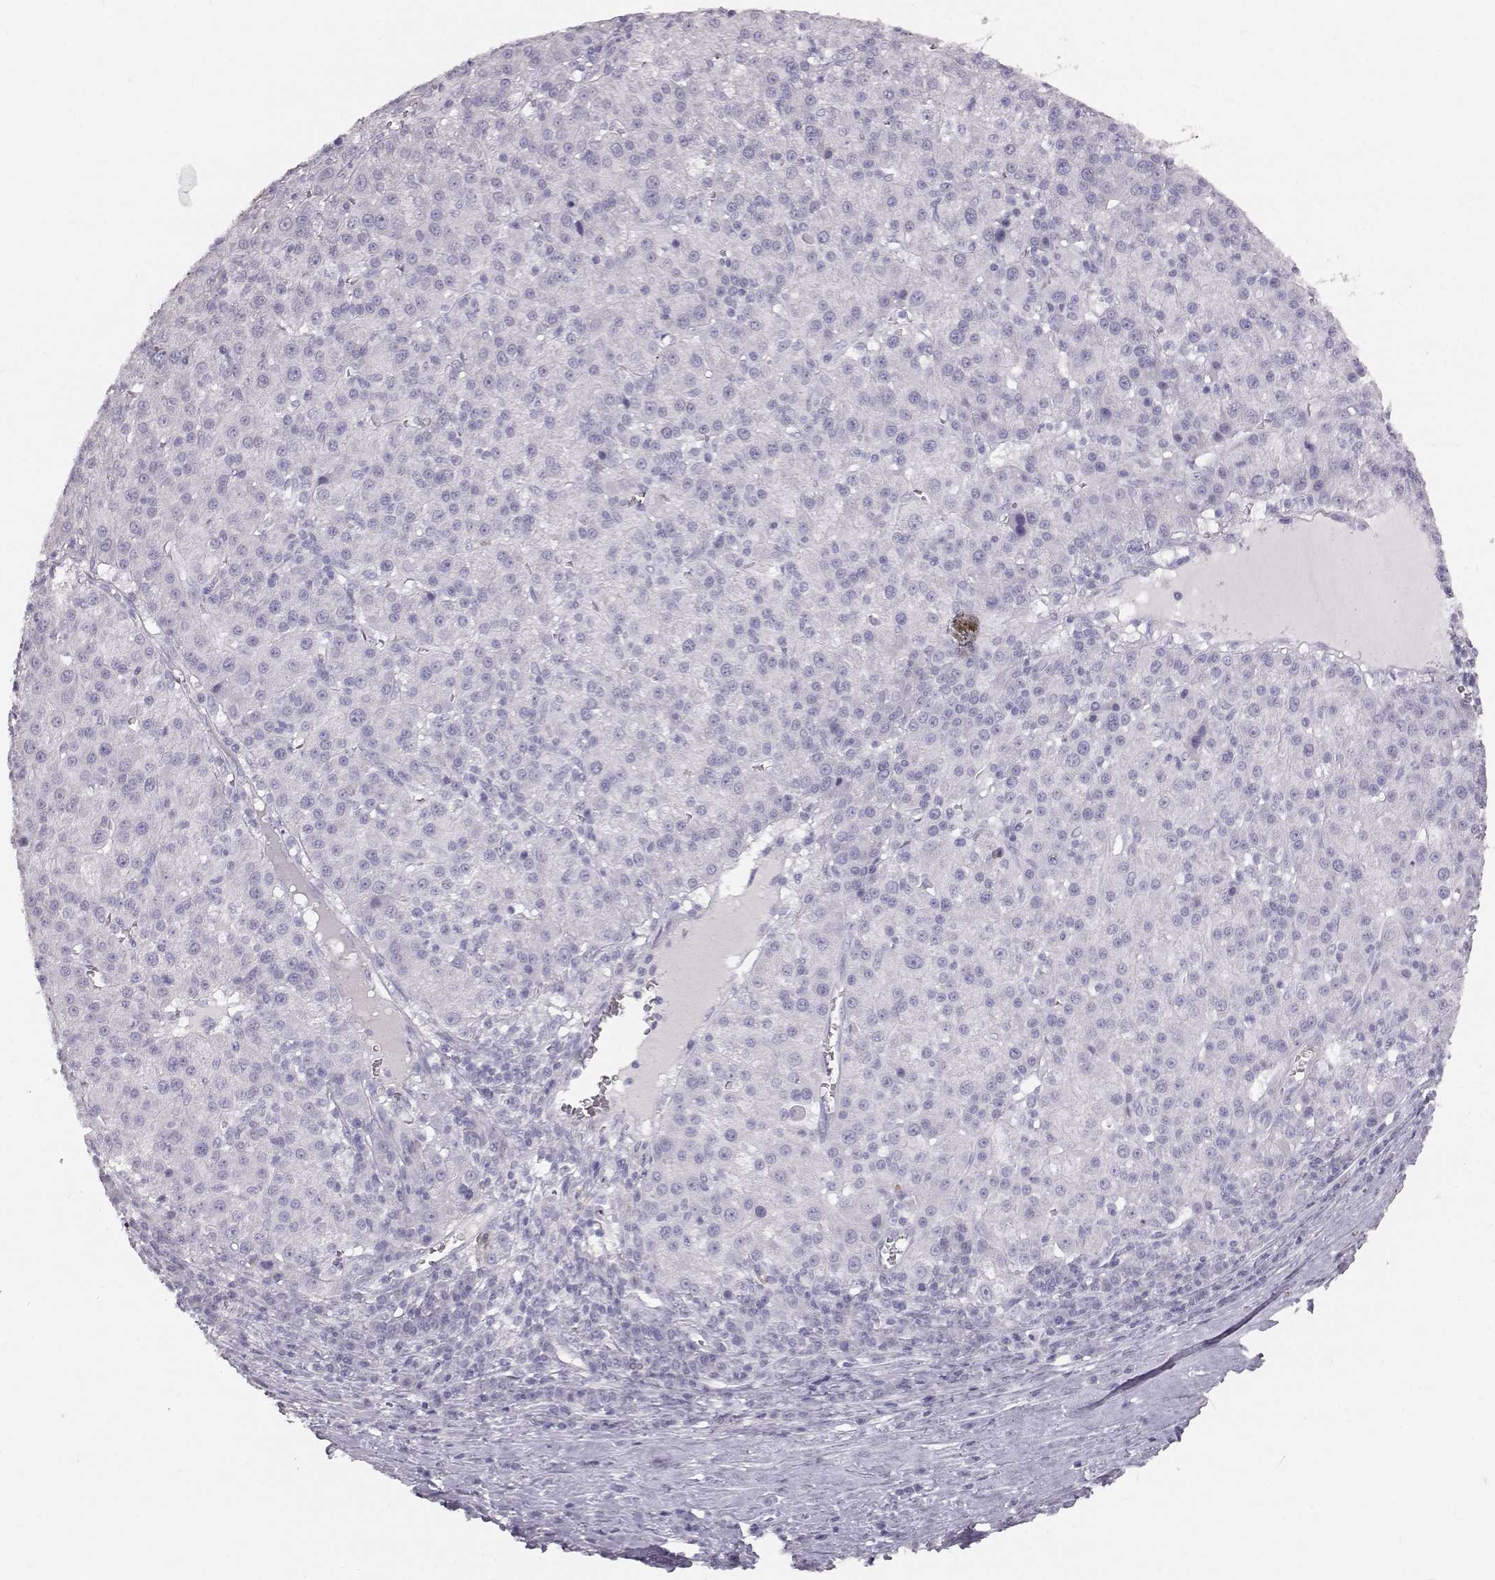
{"staining": {"intensity": "negative", "quantity": "none", "location": "none"}, "tissue": "liver cancer", "cell_type": "Tumor cells", "image_type": "cancer", "snomed": [{"axis": "morphology", "description": "Carcinoma, Hepatocellular, NOS"}, {"axis": "topography", "description": "Liver"}], "caption": "Immunohistochemistry image of neoplastic tissue: liver hepatocellular carcinoma stained with DAB (3,3'-diaminobenzidine) reveals no significant protein positivity in tumor cells.", "gene": "KRTAP16-1", "patient": {"sex": "female", "age": 60}}